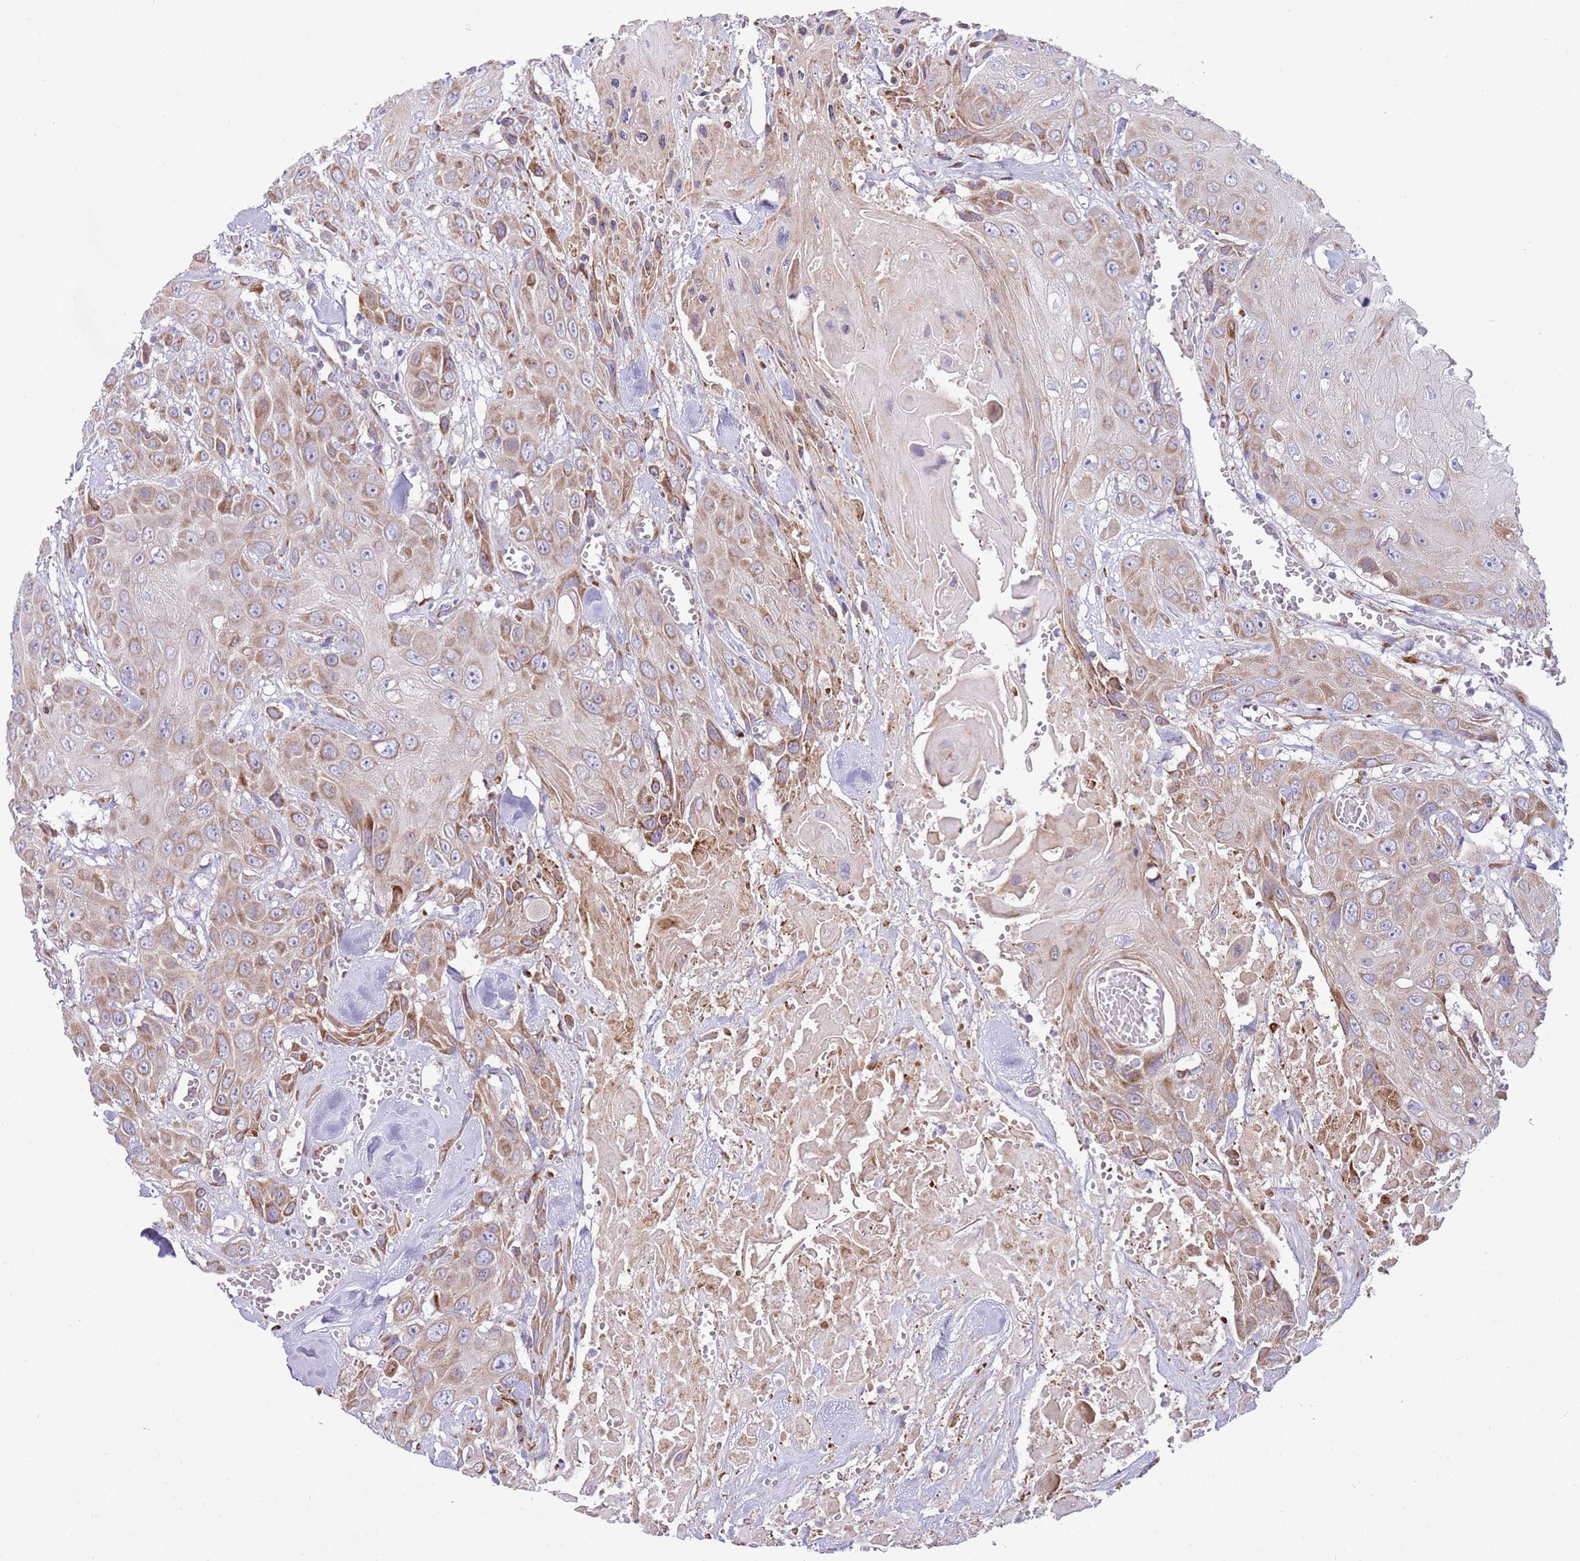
{"staining": {"intensity": "moderate", "quantity": "25%-75%", "location": "cytoplasmic/membranous"}, "tissue": "head and neck cancer", "cell_type": "Tumor cells", "image_type": "cancer", "snomed": [{"axis": "morphology", "description": "Squamous cell carcinoma, NOS"}, {"axis": "topography", "description": "Head-Neck"}], "caption": "Tumor cells display medium levels of moderate cytoplasmic/membranous positivity in about 25%-75% of cells in head and neck cancer. Using DAB (3,3'-diaminobenzidine) (brown) and hematoxylin (blue) stains, captured at high magnification using brightfield microscopy.", "gene": "TOMM5", "patient": {"sex": "male", "age": 81}}